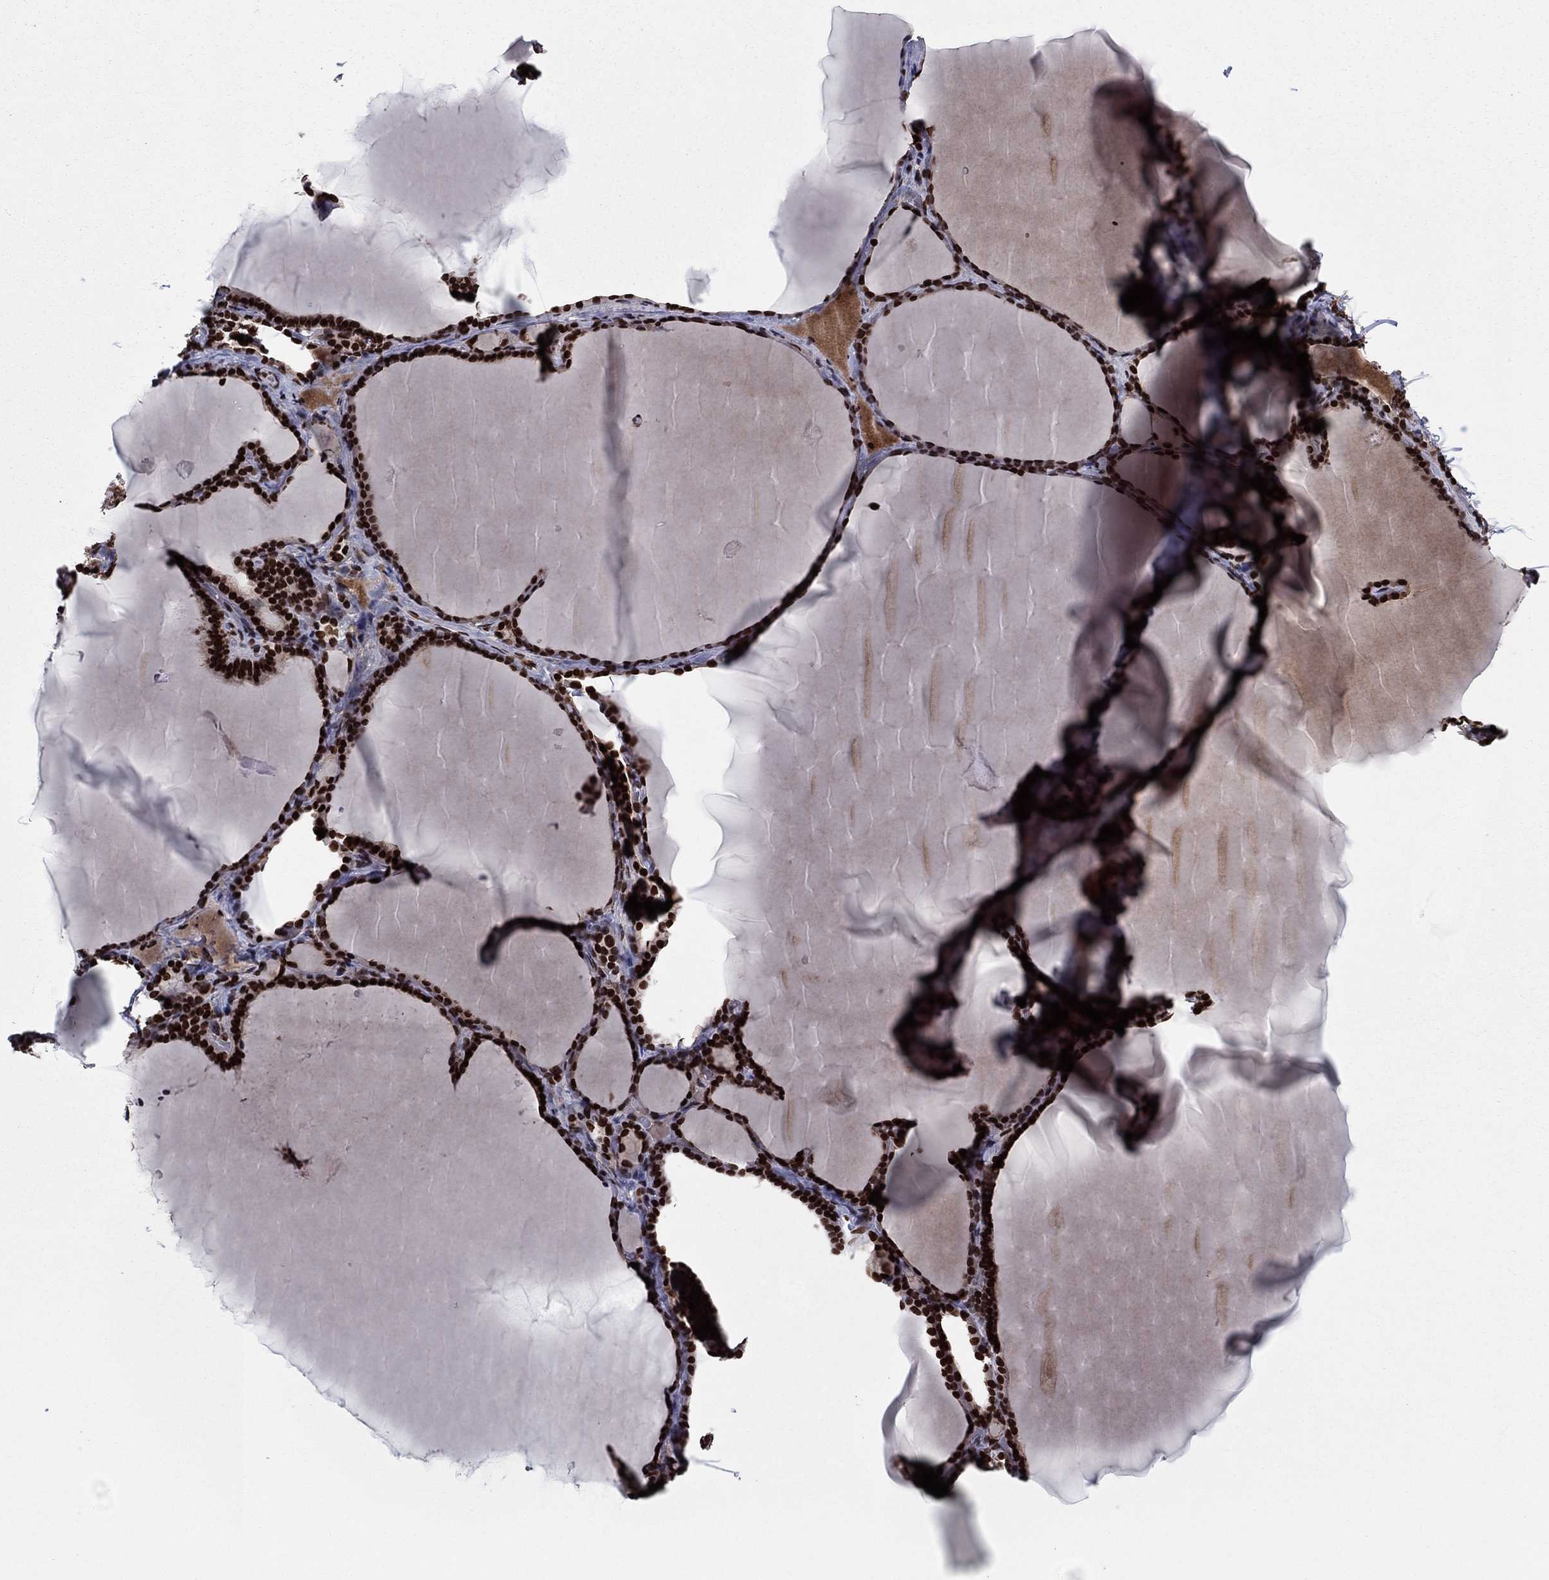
{"staining": {"intensity": "strong", "quantity": ">75%", "location": "nuclear"}, "tissue": "thyroid gland", "cell_type": "Glandular cells", "image_type": "normal", "snomed": [{"axis": "morphology", "description": "Normal tissue, NOS"}, {"axis": "morphology", "description": "Hyperplasia, NOS"}, {"axis": "topography", "description": "Thyroid gland"}], "caption": "Immunohistochemical staining of normal thyroid gland exhibits strong nuclear protein expression in approximately >75% of glandular cells.", "gene": "USP54", "patient": {"sex": "female", "age": 27}}